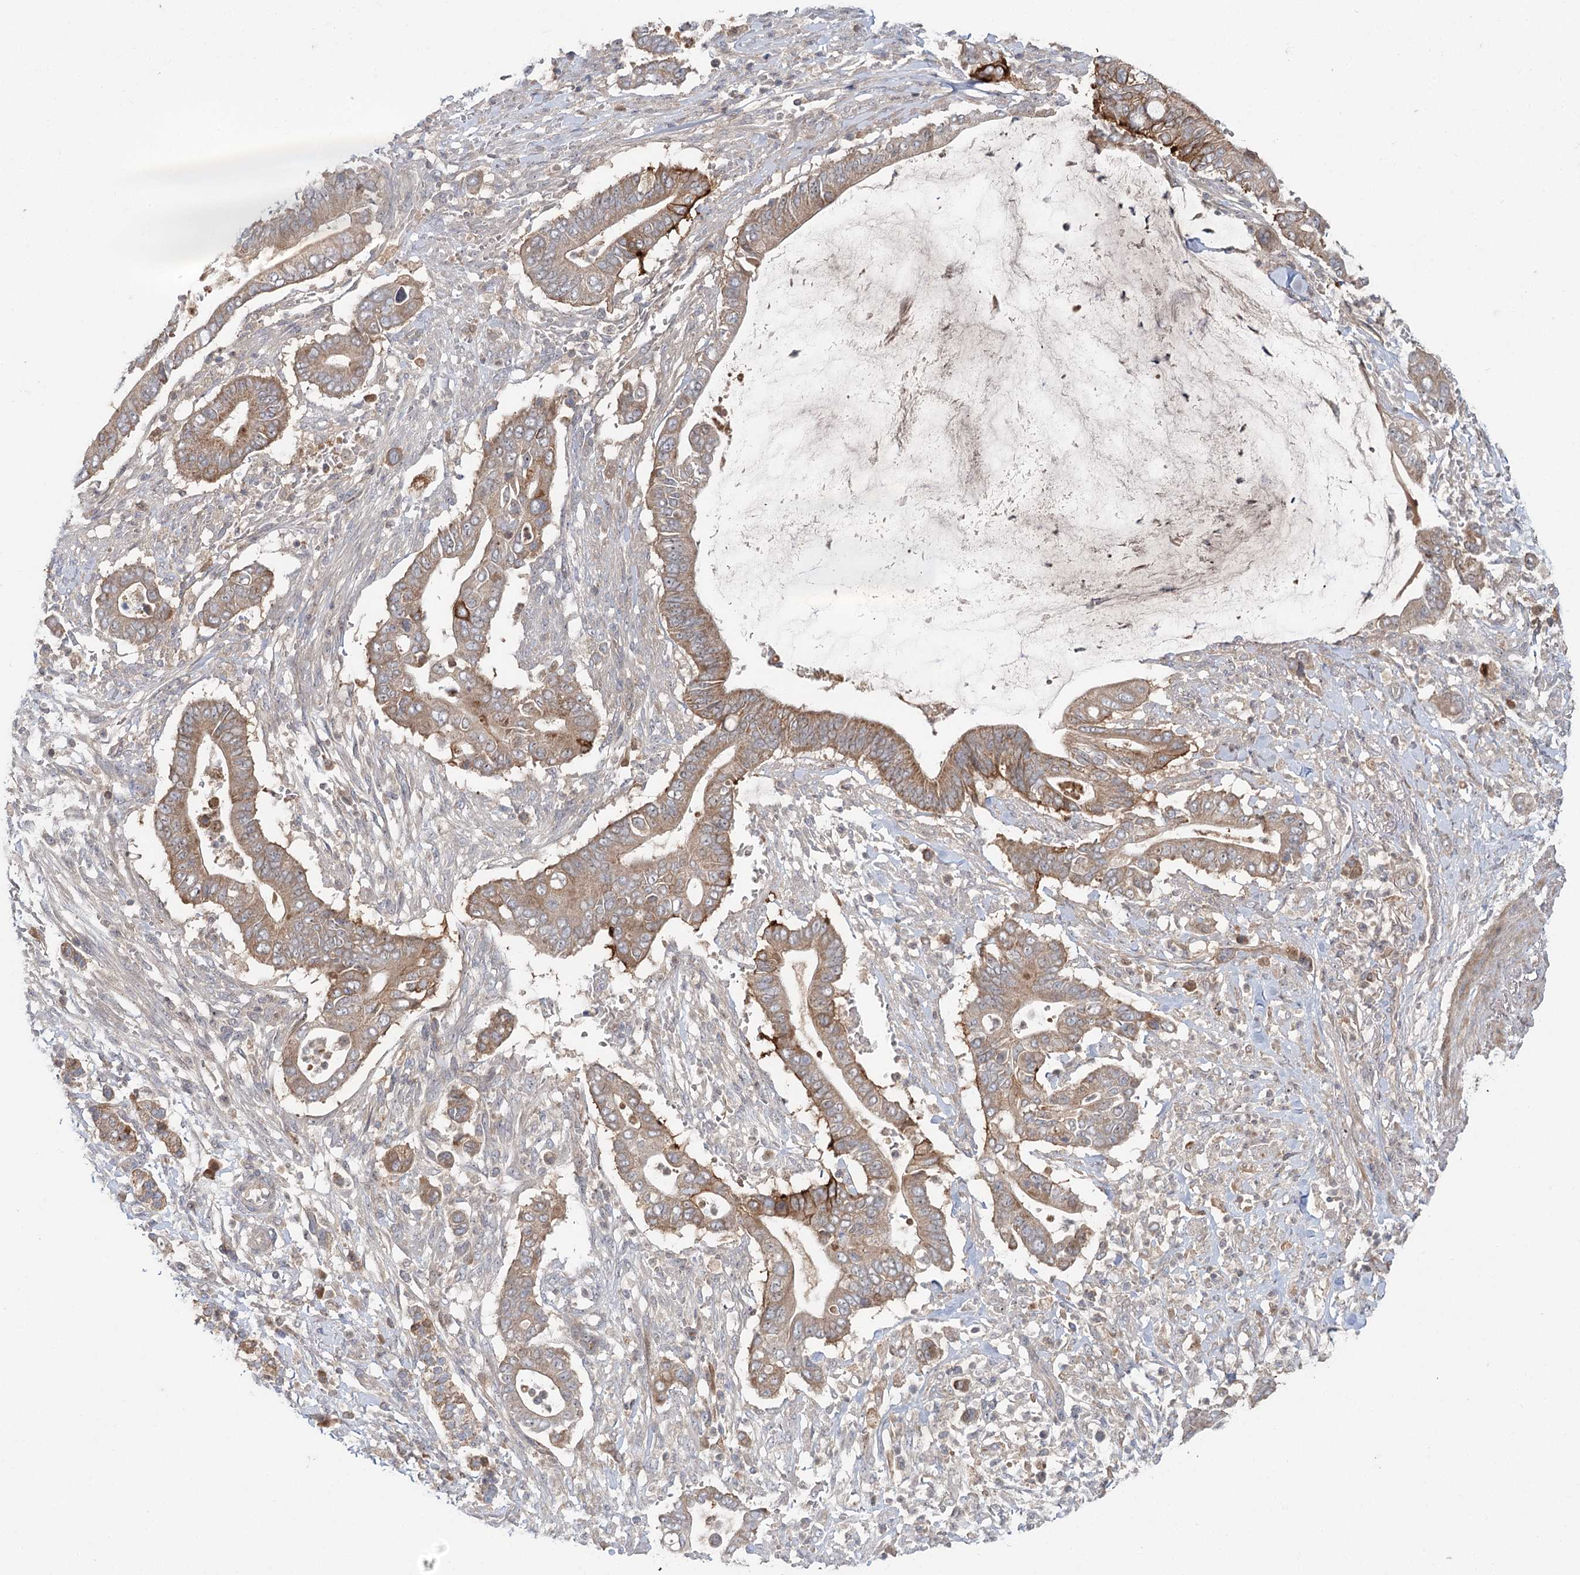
{"staining": {"intensity": "moderate", "quantity": ">75%", "location": "cytoplasmic/membranous"}, "tissue": "pancreatic cancer", "cell_type": "Tumor cells", "image_type": "cancer", "snomed": [{"axis": "morphology", "description": "Adenocarcinoma, NOS"}, {"axis": "topography", "description": "Pancreas"}], "caption": "Moderate cytoplasmic/membranous staining for a protein is appreciated in about >75% of tumor cells of pancreatic cancer (adenocarcinoma) using IHC.", "gene": "RAPGEF6", "patient": {"sex": "male", "age": 68}}